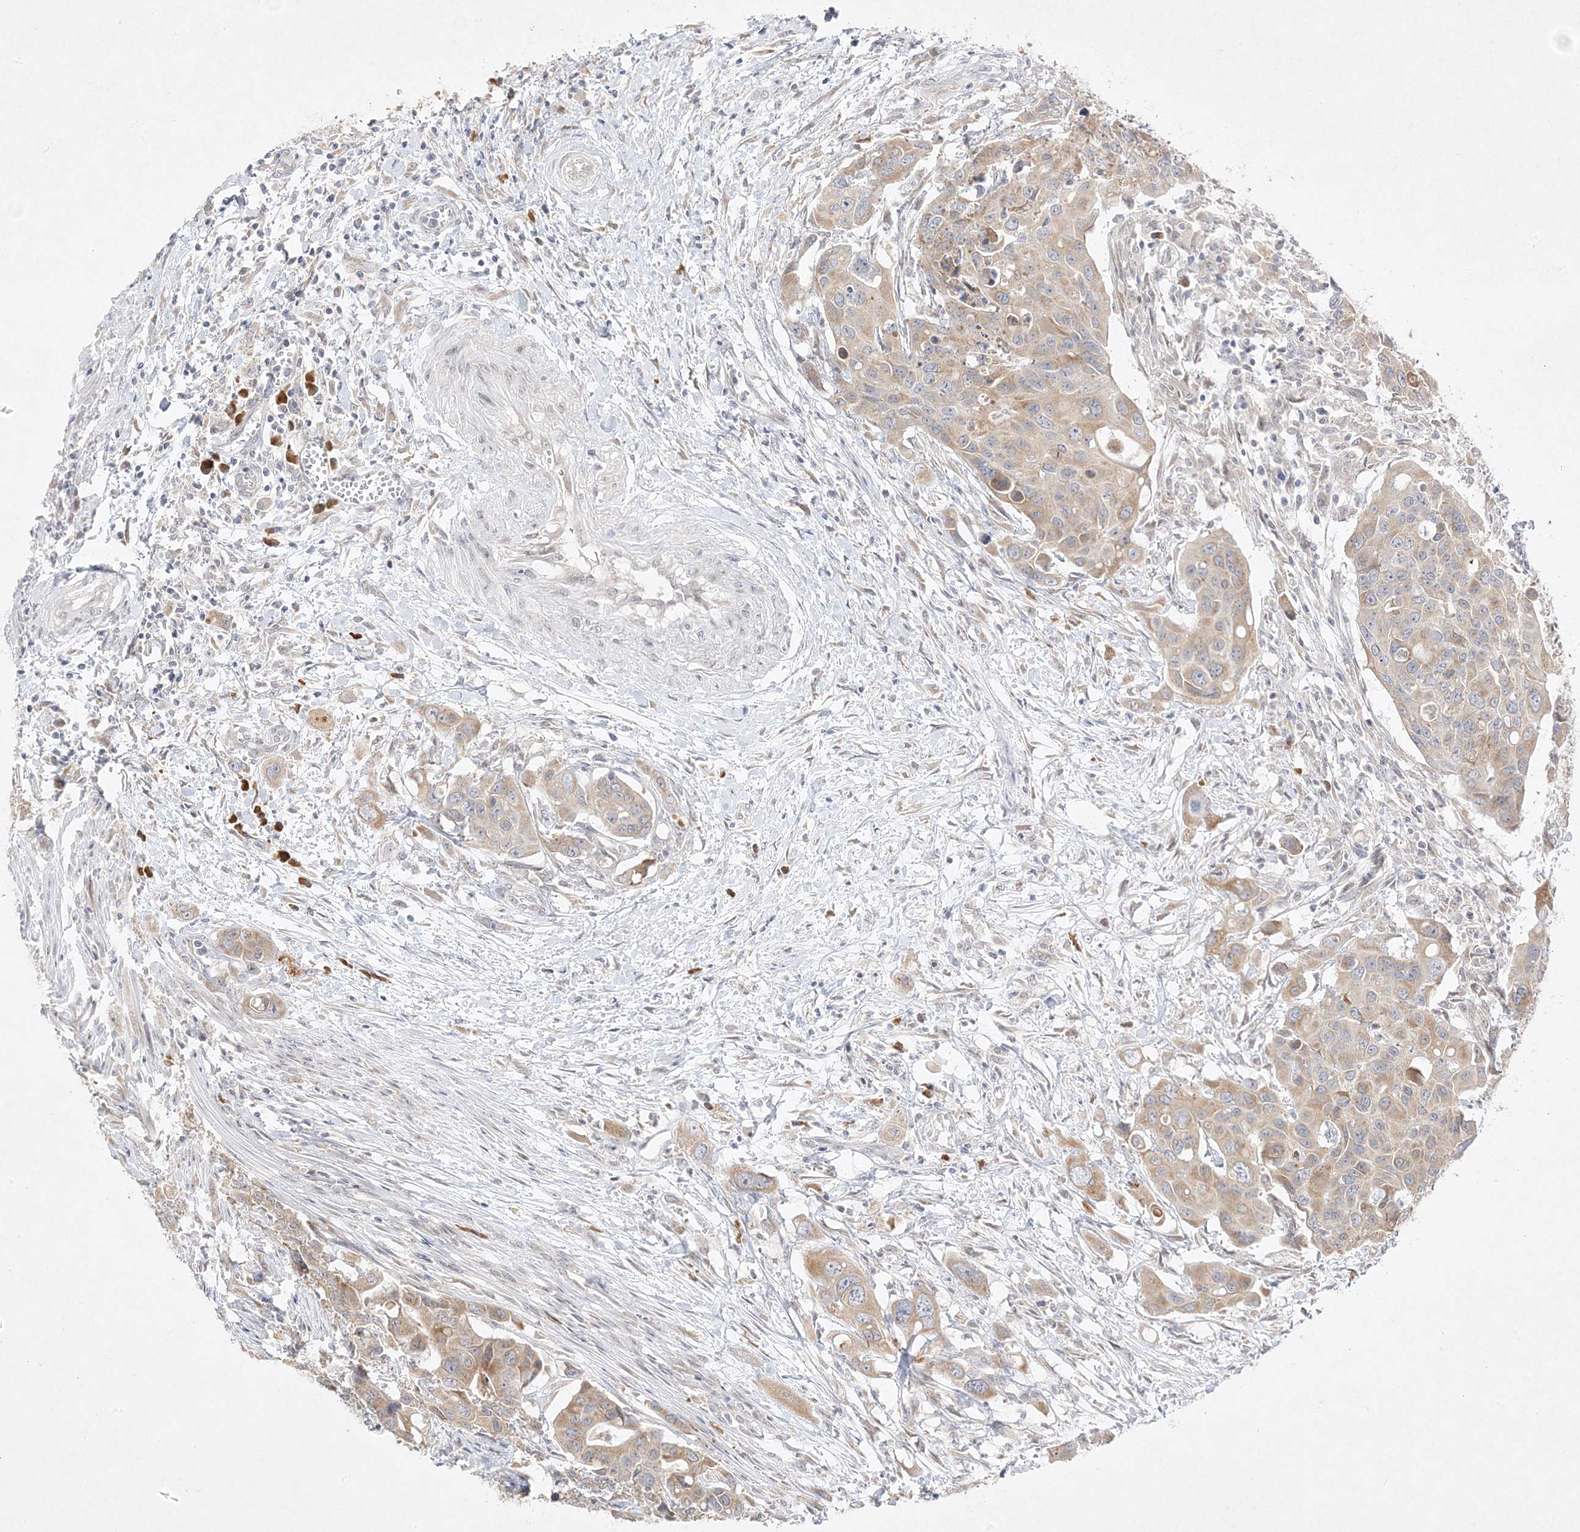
{"staining": {"intensity": "weak", "quantity": ">75%", "location": "cytoplasmic/membranous"}, "tissue": "colorectal cancer", "cell_type": "Tumor cells", "image_type": "cancer", "snomed": [{"axis": "morphology", "description": "Adenocarcinoma, NOS"}, {"axis": "topography", "description": "Colon"}], "caption": "A low amount of weak cytoplasmic/membranous staining is present in about >75% of tumor cells in colorectal adenocarcinoma tissue.", "gene": "C2CD2", "patient": {"sex": "male", "age": 77}}